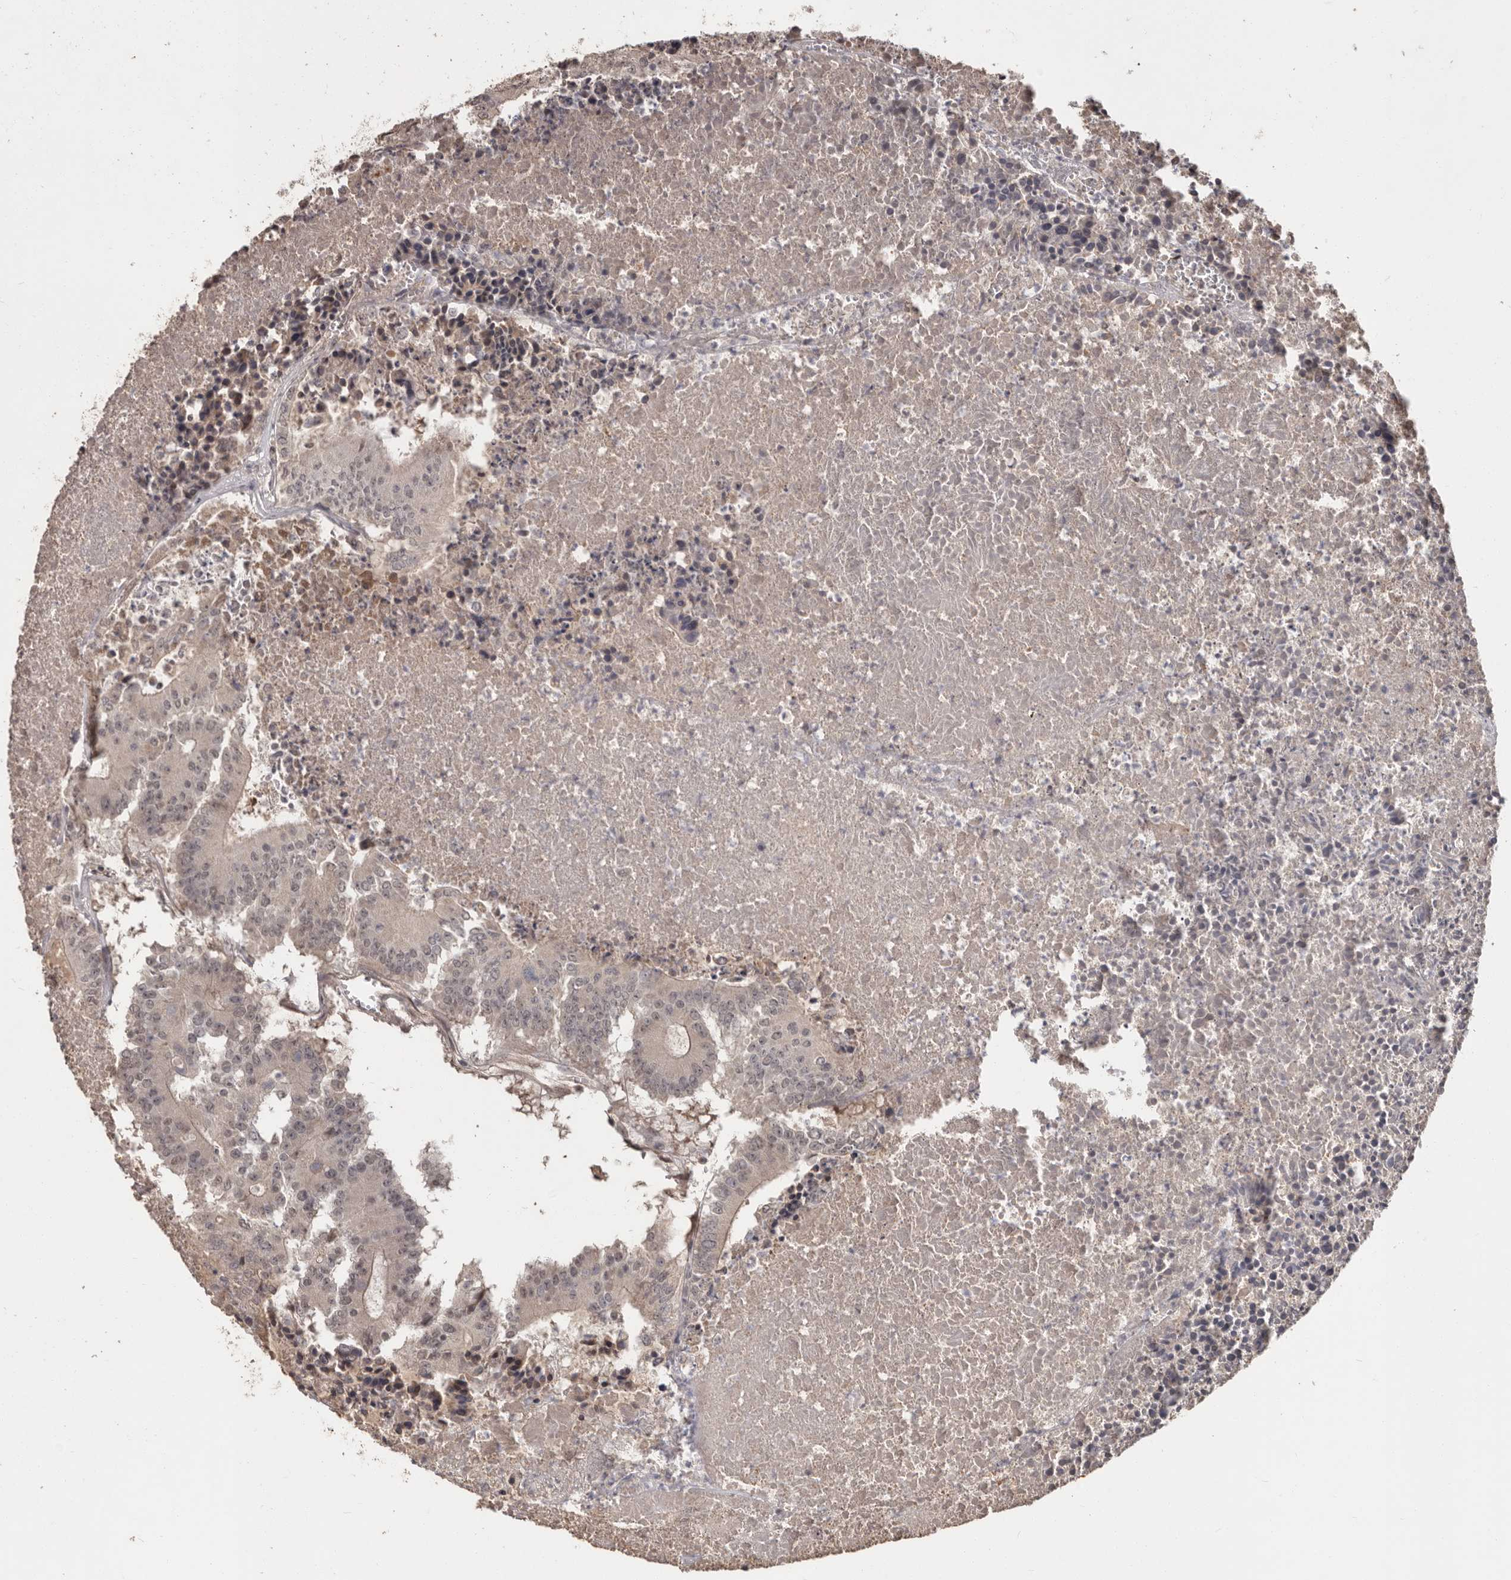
{"staining": {"intensity": "weak", "quantity": "25%-75%", "location": "nuclear"}, "tissue": "colorectal cancer", "cell_type": "Tumor cells", "image_type": "cancer", "snomed": [{"axis": "morphology", "description": "Adenocarcinoma, NOS"}, {"axis": "topography", "description": "Colon"}], "caption": "The immunohistochemical stain highlights weak nuclear expression in tumor cells of adenocarcinoma (colorectal) tissue.", "gene": "ZFP14", "patient": {"sex": "male", "age": 87}}